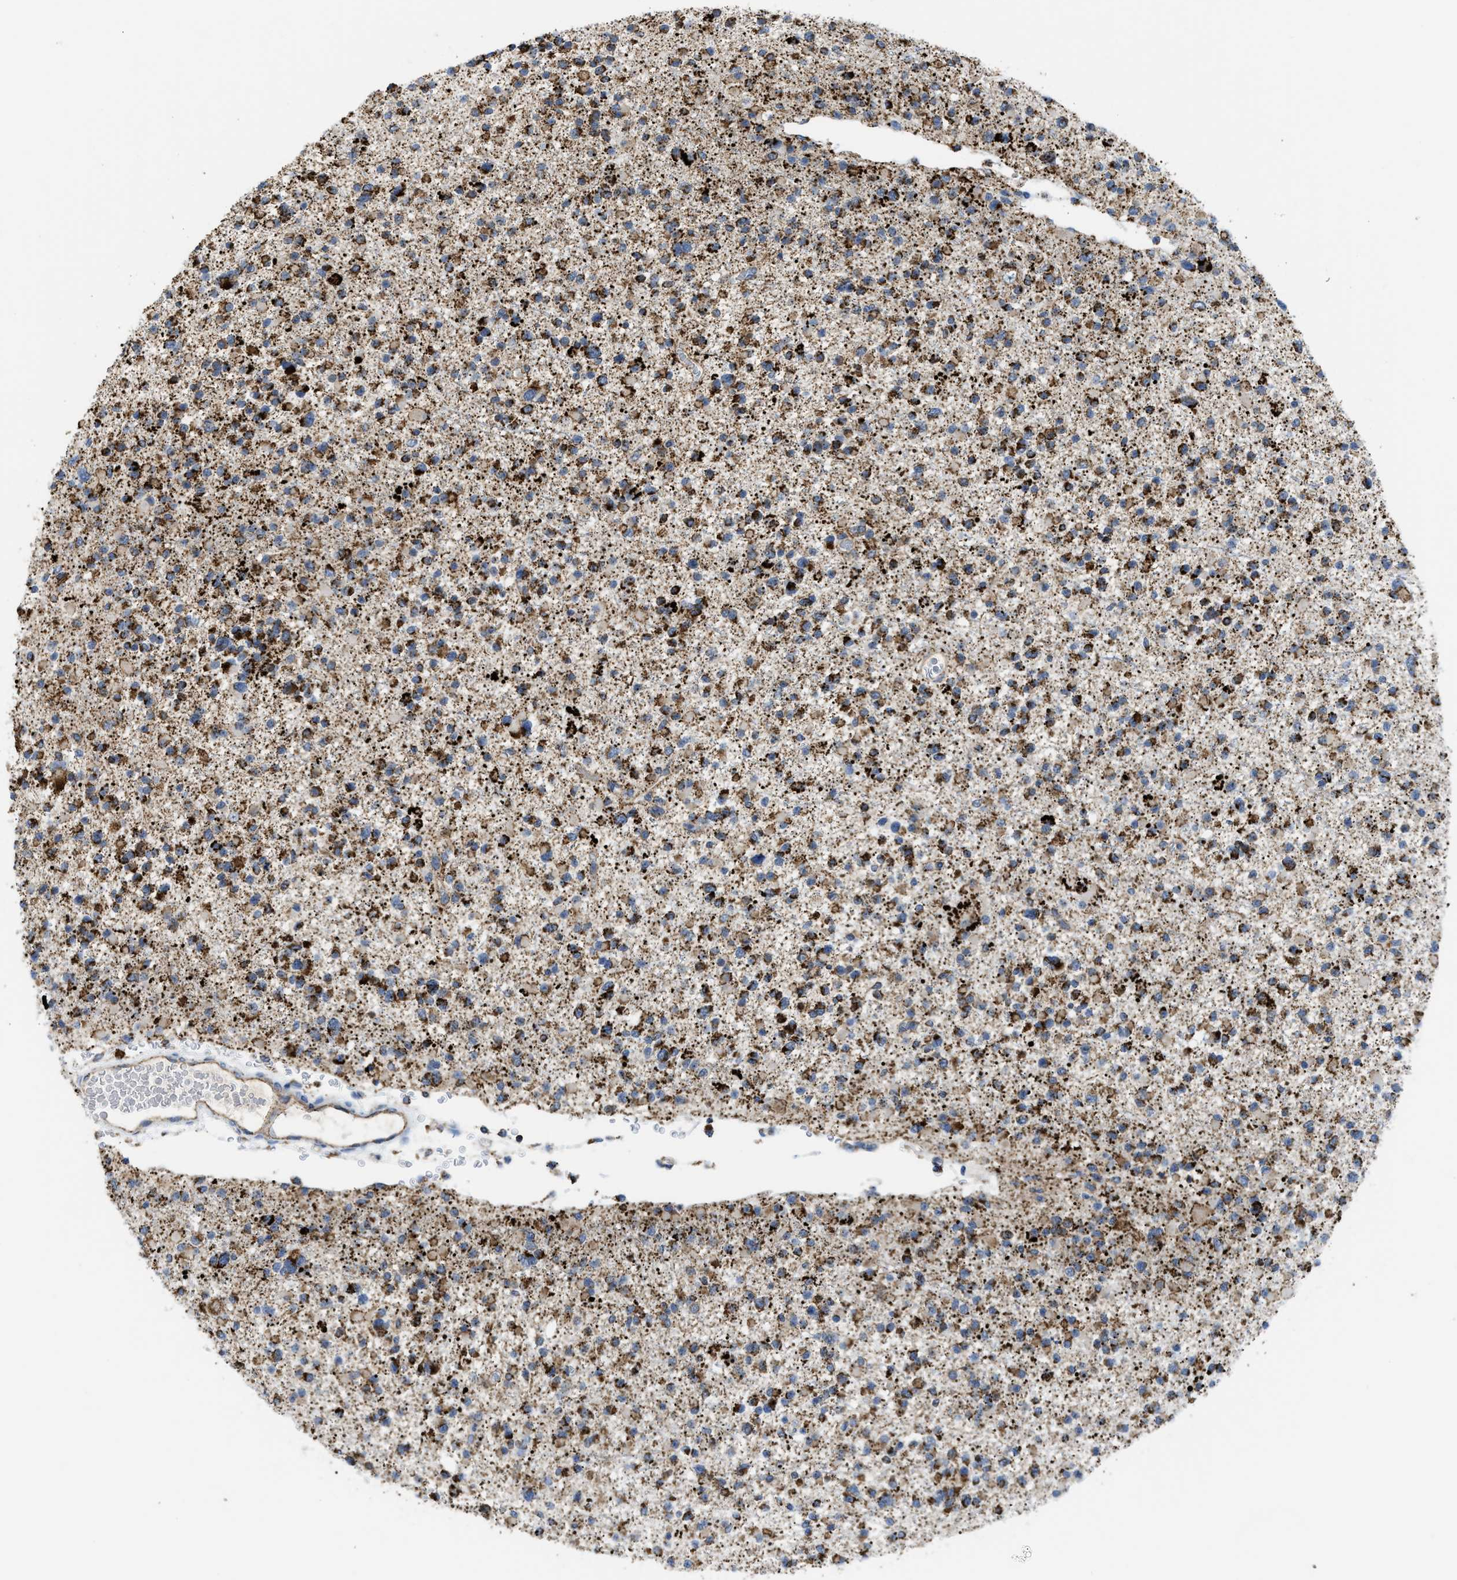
{"staining": {"intensity": "strong", "quantity": ">75%", "location": "cytoplasmic/membranous"}, "tissue": "glioma", "cell_type": "Tumor cells", "image_type": "cancer", "snomed": [{"axis": "morphology", "description": "Glioma, malignant, Low grade"}, {"axis": "topography", "description": "Brain"}], "caption": "Protein analysis of malignant glioma (low-grade) tissue demonstrates strong cytoplasmic/membranous positivity in about >75% of tumor cells.", "gene": "GATD3", "patient": {"sex": "female", "age": 22}}